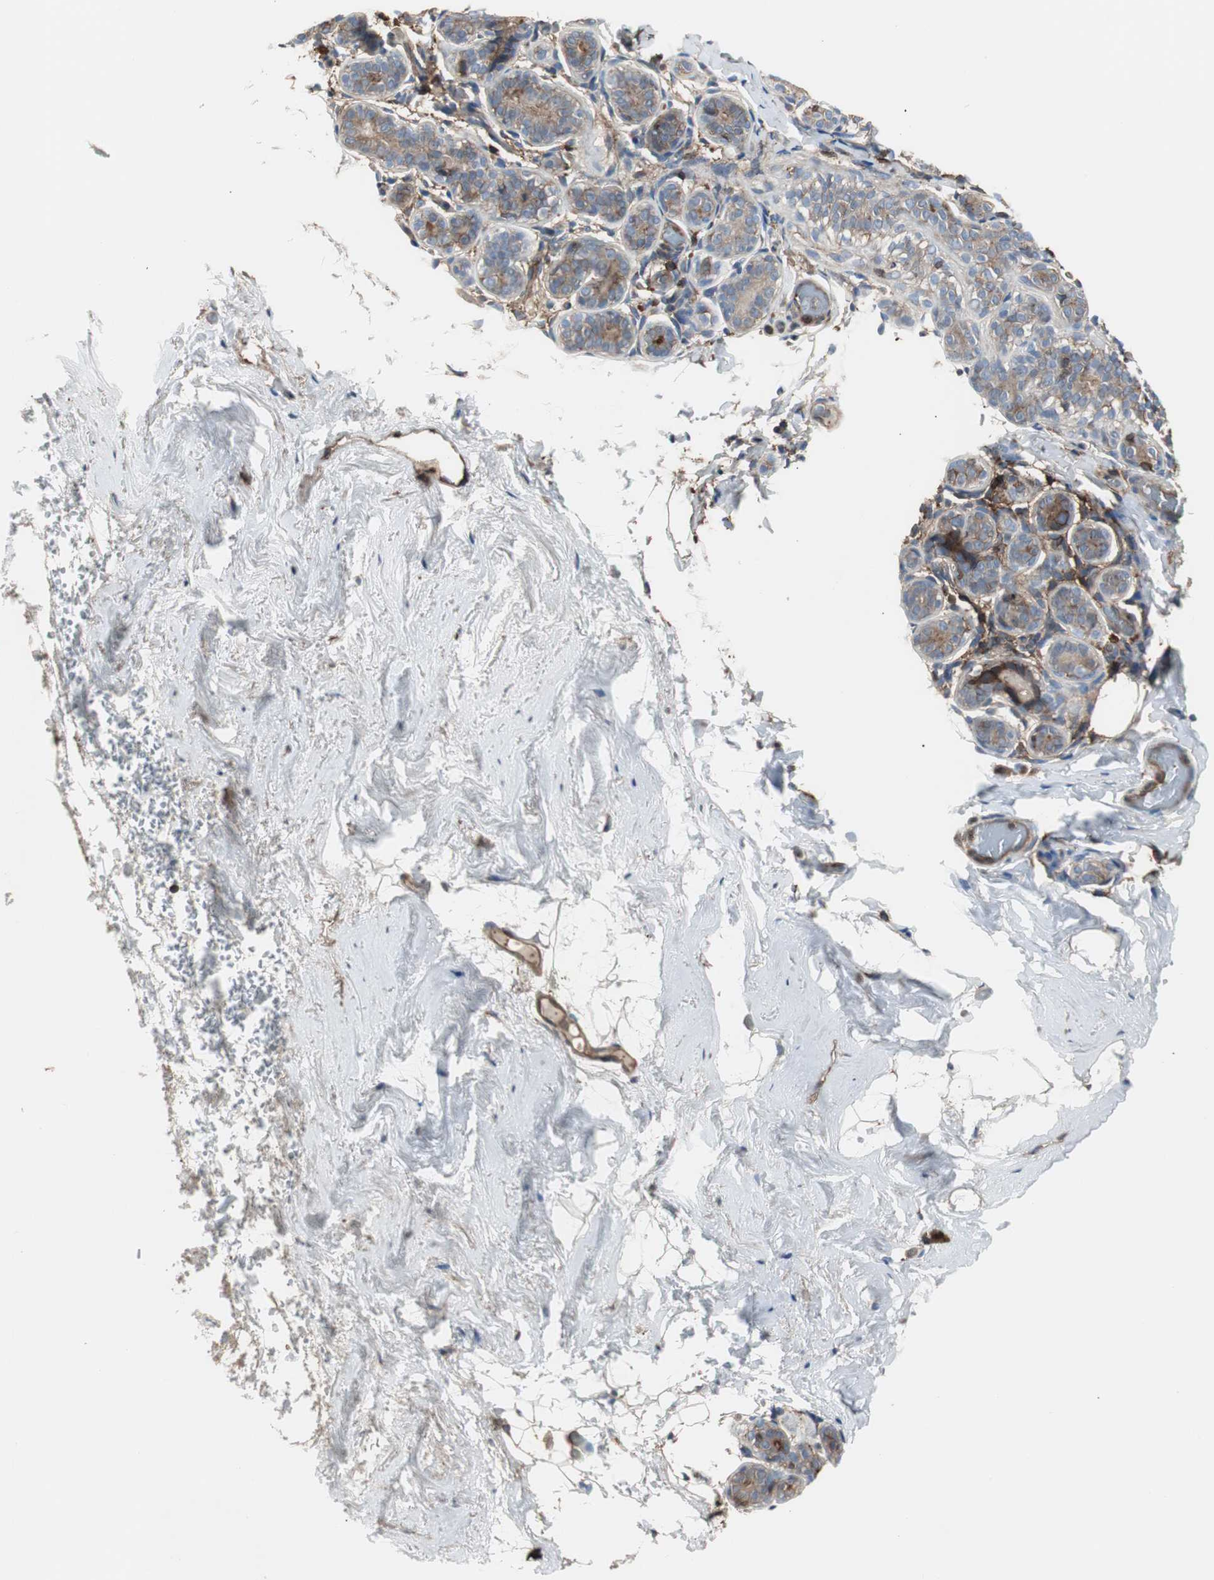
{"staining": {"intensity": "negative", "quantity": "none", "location": "none"}, "tissue": "breast", "cell_type": "Adipocytes", "image_type": "normal", "snomed": [{"axis": "morphology", "description": "Normal tissue, NOS"}, {"axis": "topography", "description": "Breast"}, {"axis": "topography", "description": "Soft tissue"}], "caption": "The IHC photomicrograph has no significant expression in adipocytes of breast. Nuclei are stained in blue.", "gene": "B2M", "patient": {"sex": "female", "age": 75}}